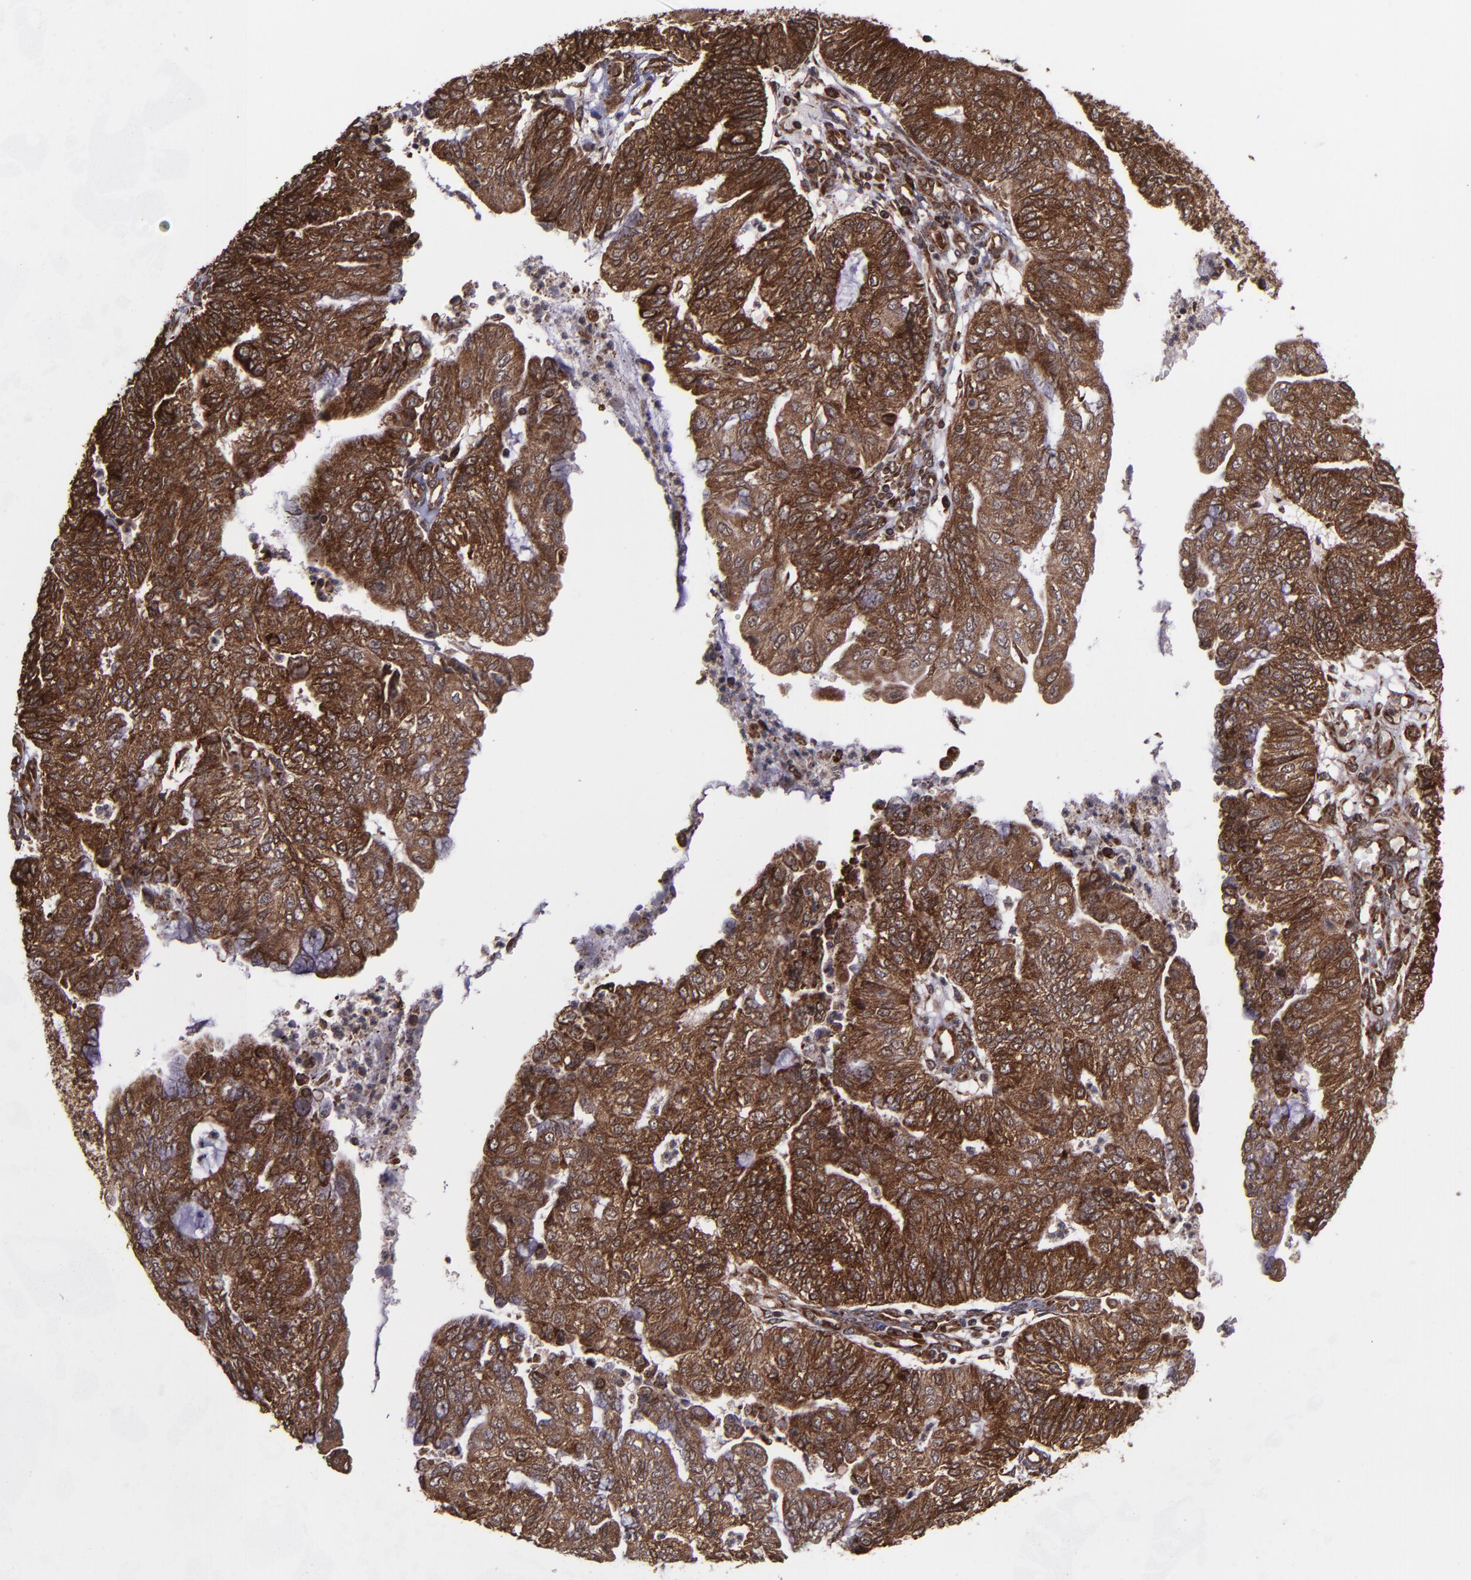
{"staining": {"intensity": "strong", "quantity": ">75%", "location": "cytoplasmic/membranous,nuclear"}, "tissue": "endometrial cancer", "cell_type": "Tumor cells", "image_type": "cancer", "snomed": [{"axis": "morphology", "description": "Adenocarcinoma, NOS"}, {"axis": "topography", "description": "Endometrium"}], "caption": "A photomicrograph of human endometrial cancer (adenocarcinoma) stained for a protein shows strong cytoplasmic/membranous and nuclear brown staining in tumor cells.", "gene": "EIF4ENIF1", "patient": {"sex": "female", "age": 59}}